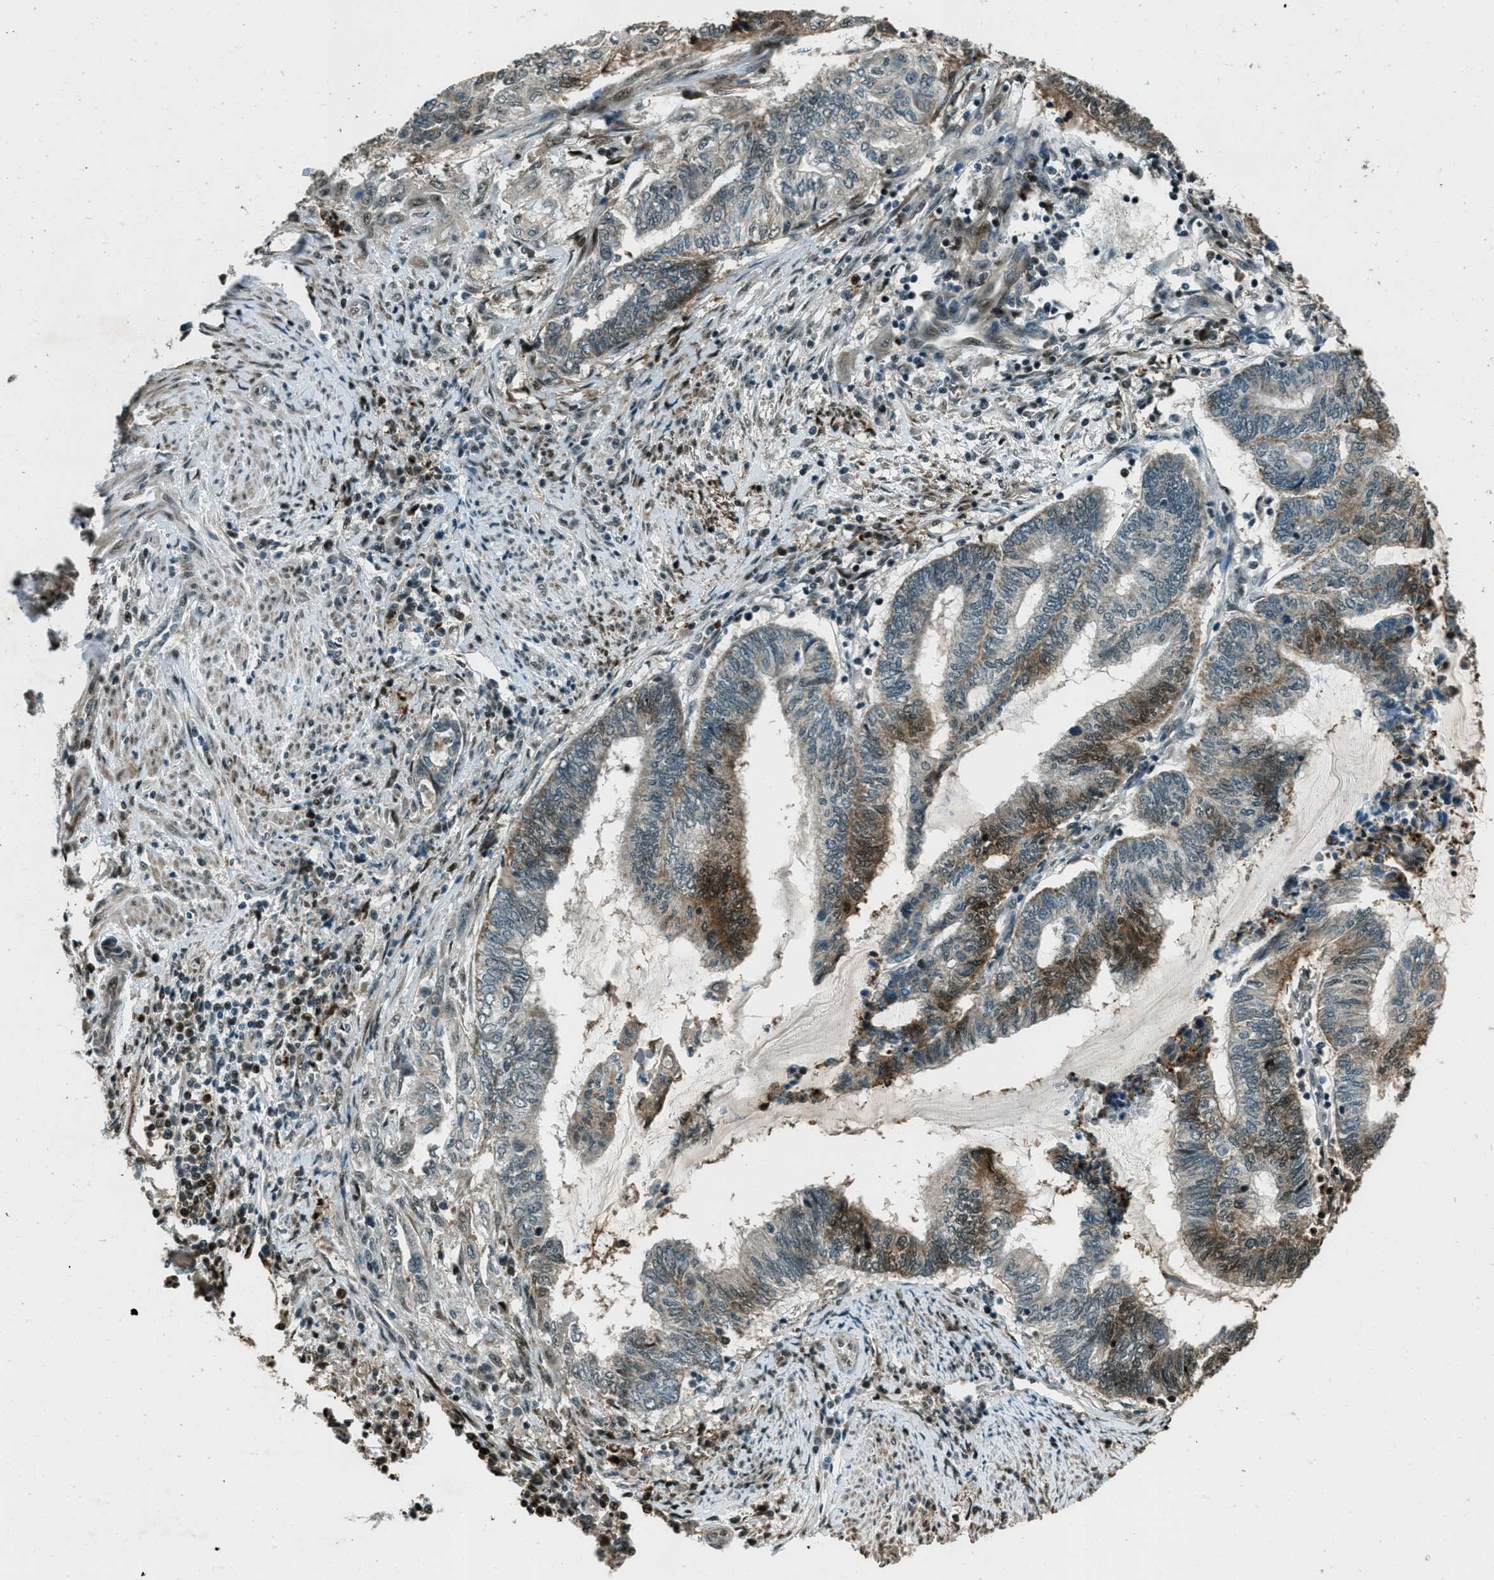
{"staining": {"intensity": "moderate", "quantity": "25%-75%", "location": "cytoplasmic/membranous,nuclear"}, "tissue": "endometrial cancer", "cell_type": "Tumor cells", "image_type": "cancer", "snomed": [{"axis": "morphology", "description": "Adenocarcinoma, NOS"}, {"axis": "topography", "description": "Uterus"}, {"axis": "topography", "description": "Endometrium"}], "caption": "A medium amount of moderate cytoplasmic/membranous and nuclear positivity is identified in about 25%-75% of tumor cells in endometrial cancer (adenocarcinoma) tissue.", "gene": "TARDBP", "patient": {"sex": "female", "age": 70}}